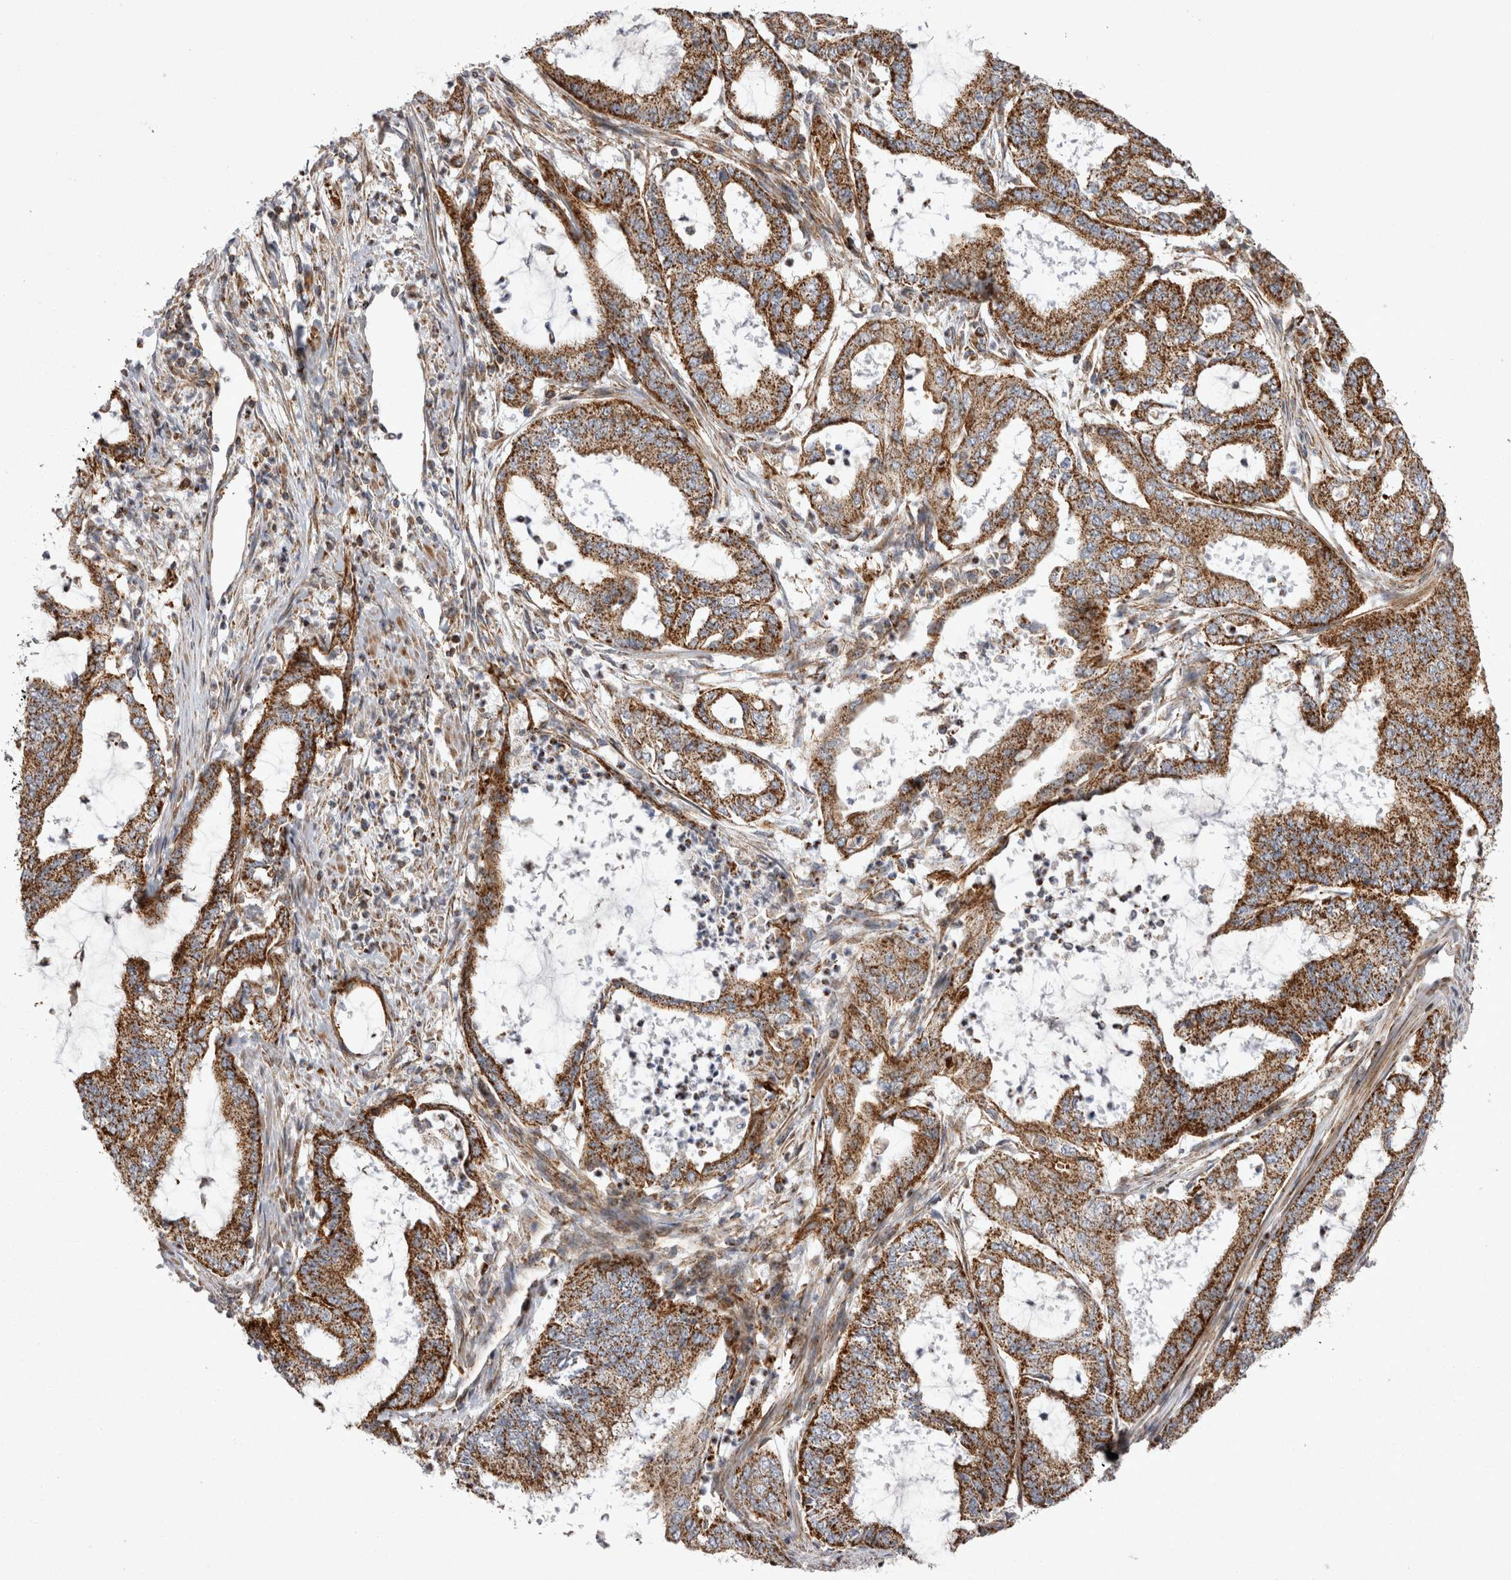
{"staining": {"intensity": "strong", "quantity": ">75%", "location": "cytoplasmic/membranous"}, "tissue": "endometrial cancer", "cell_type": "Tumor cells", "image_type": "cancer", "snomed": [{"axis": "morphology", "description": "Adenocarcinoma, NOS"}, {"axis": "topography", "description": "Endometrium"}], "caption": "Adenocarcinoma (endometrial) stained with a brown dye shows strong cytoplasmic/membranous positive staining in approximately >75% of tumor cells.", "gene": "TSPOAP1", "patient": {"sex": "female", "age": 51}}